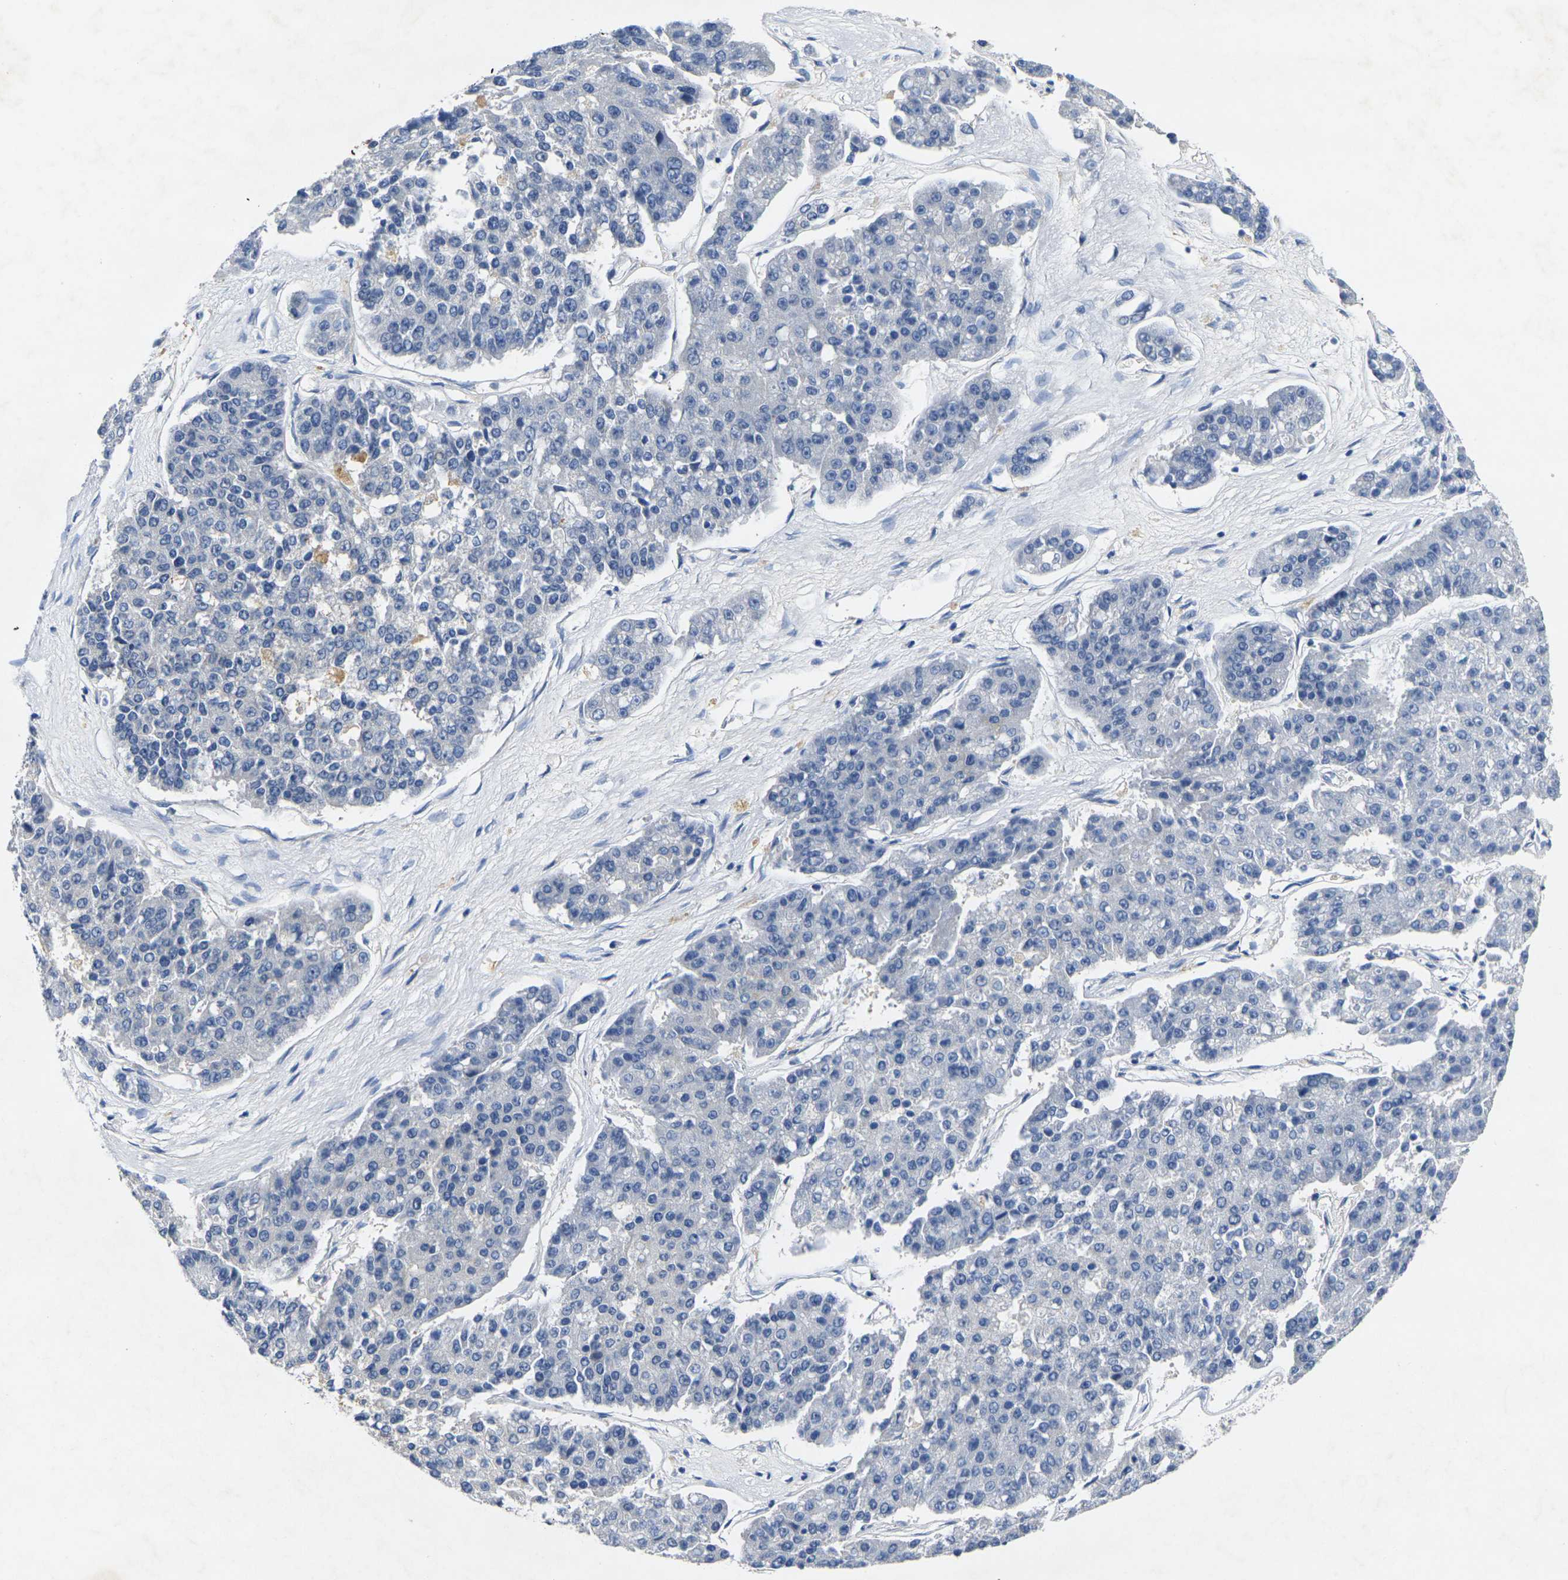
{"staining": {"intensity": "negative", "quantity": "none", "location": "none"}, "tissue": "pancreatic cancer", "cell_type": "Tumor cells", "image_type": "cancer", "snomed": [{"axis": "morphology", "description": "Adenocarcinoma, NOS"}, {"axis": "topography", "description": "Pancreas"}], "caption": "This photomicrograph is of pancreatic cancer (adenocarcinoma) stained with immunohistochemistry to label a protein in brown with the nuclei are counter-stained blue. There is no expression in tumor cells.", "gene": "NOCT", "patient": {"sex": "male", "age": 50}}